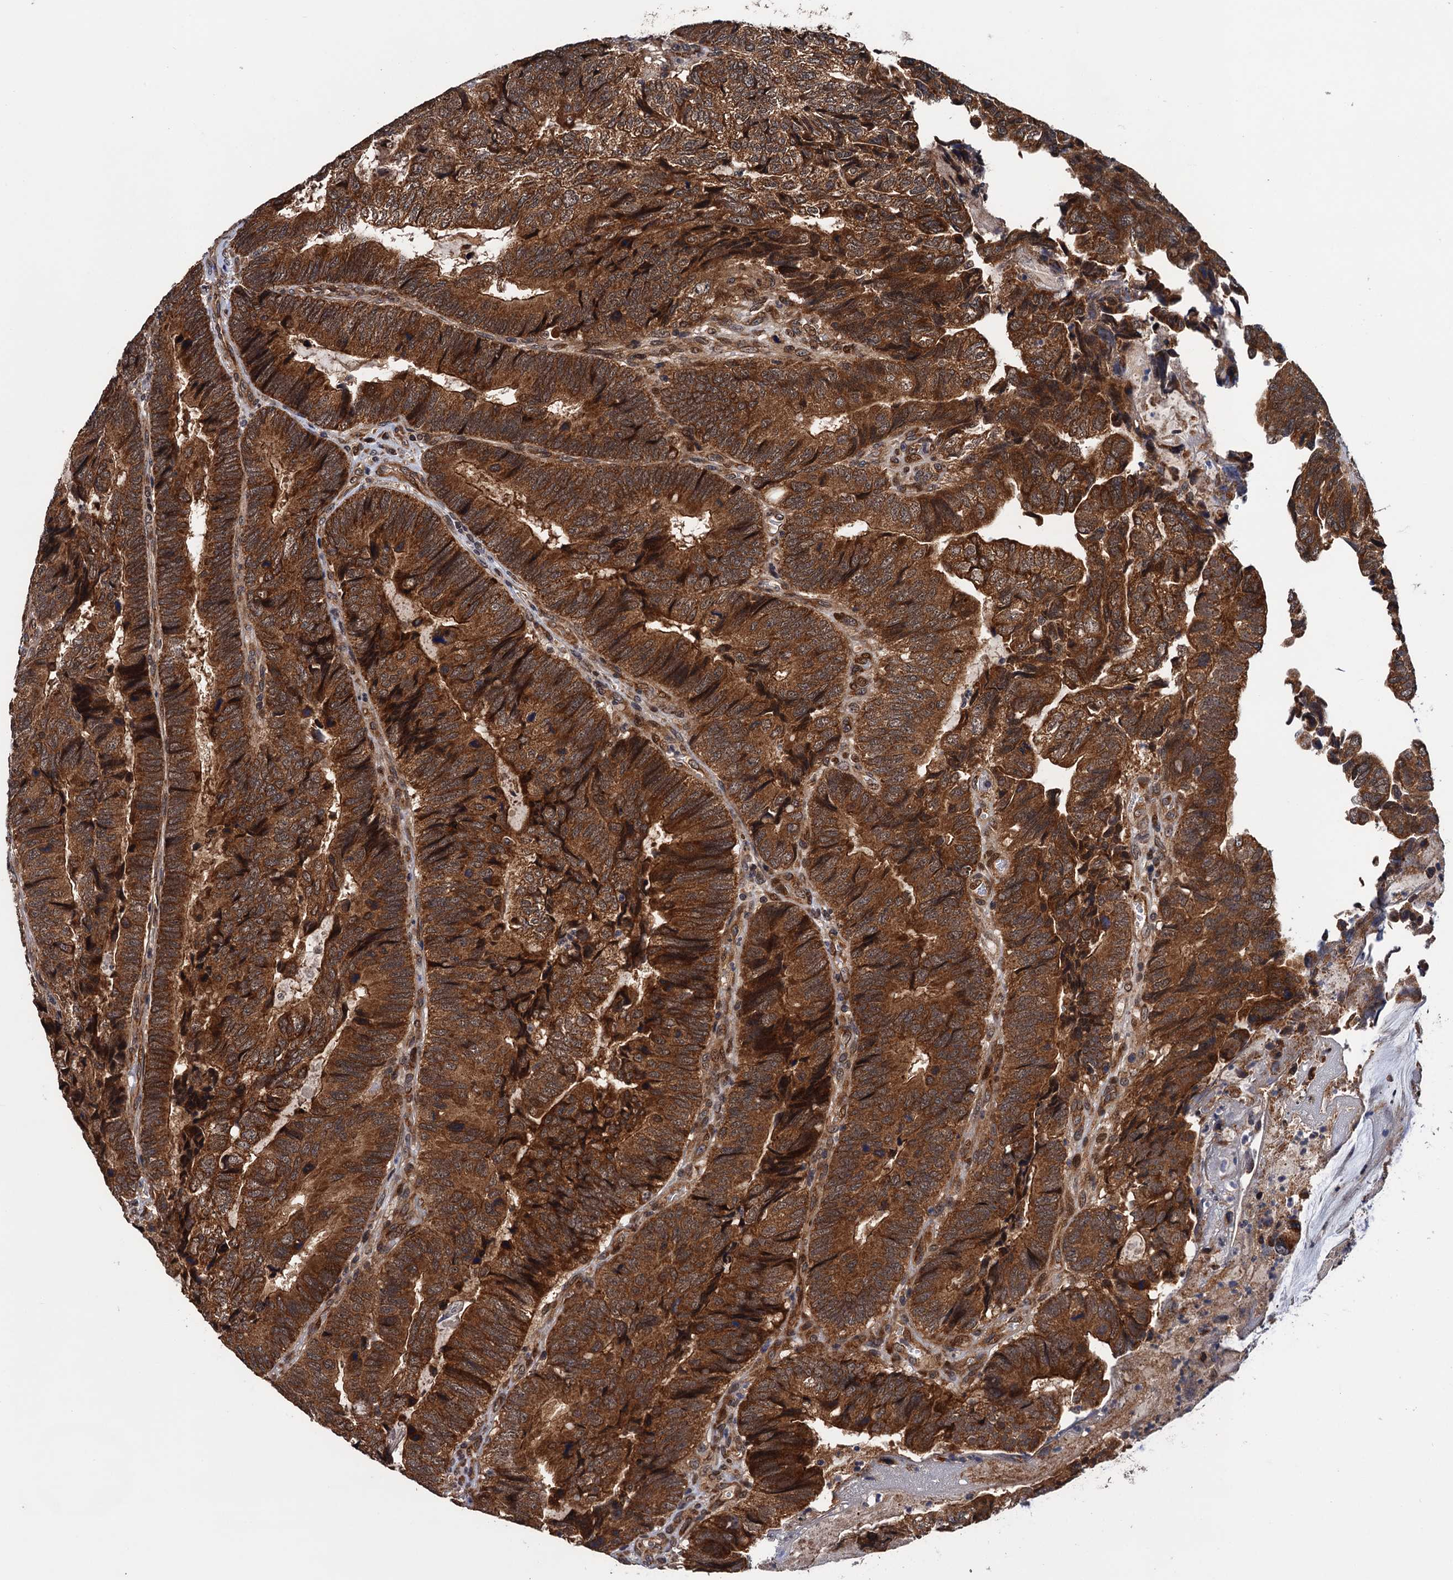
{"staining": {"intensity": "strong", "quantity": ">75%", "location": "cytoplasmic/membranous"}, "tissue": "colorectal cancer", "cell_type": "Tumor cells", "image_type": "cancer", "snomed": [{"axis": "morphology", "description": "Adenocarcinoma, NOS"}, {"axis": "topography", "description": "Colon"}], "caption": "Immunohistochemistry micrograph of human colorectal adenocarcinoma stained for a protein (brown), which reveals high levels of strong cytoplasmic/membranous positivity in approximately >75% of tumor cells.", "gene": "NAA16", "patient": {"sex": "female", "age": 67}}